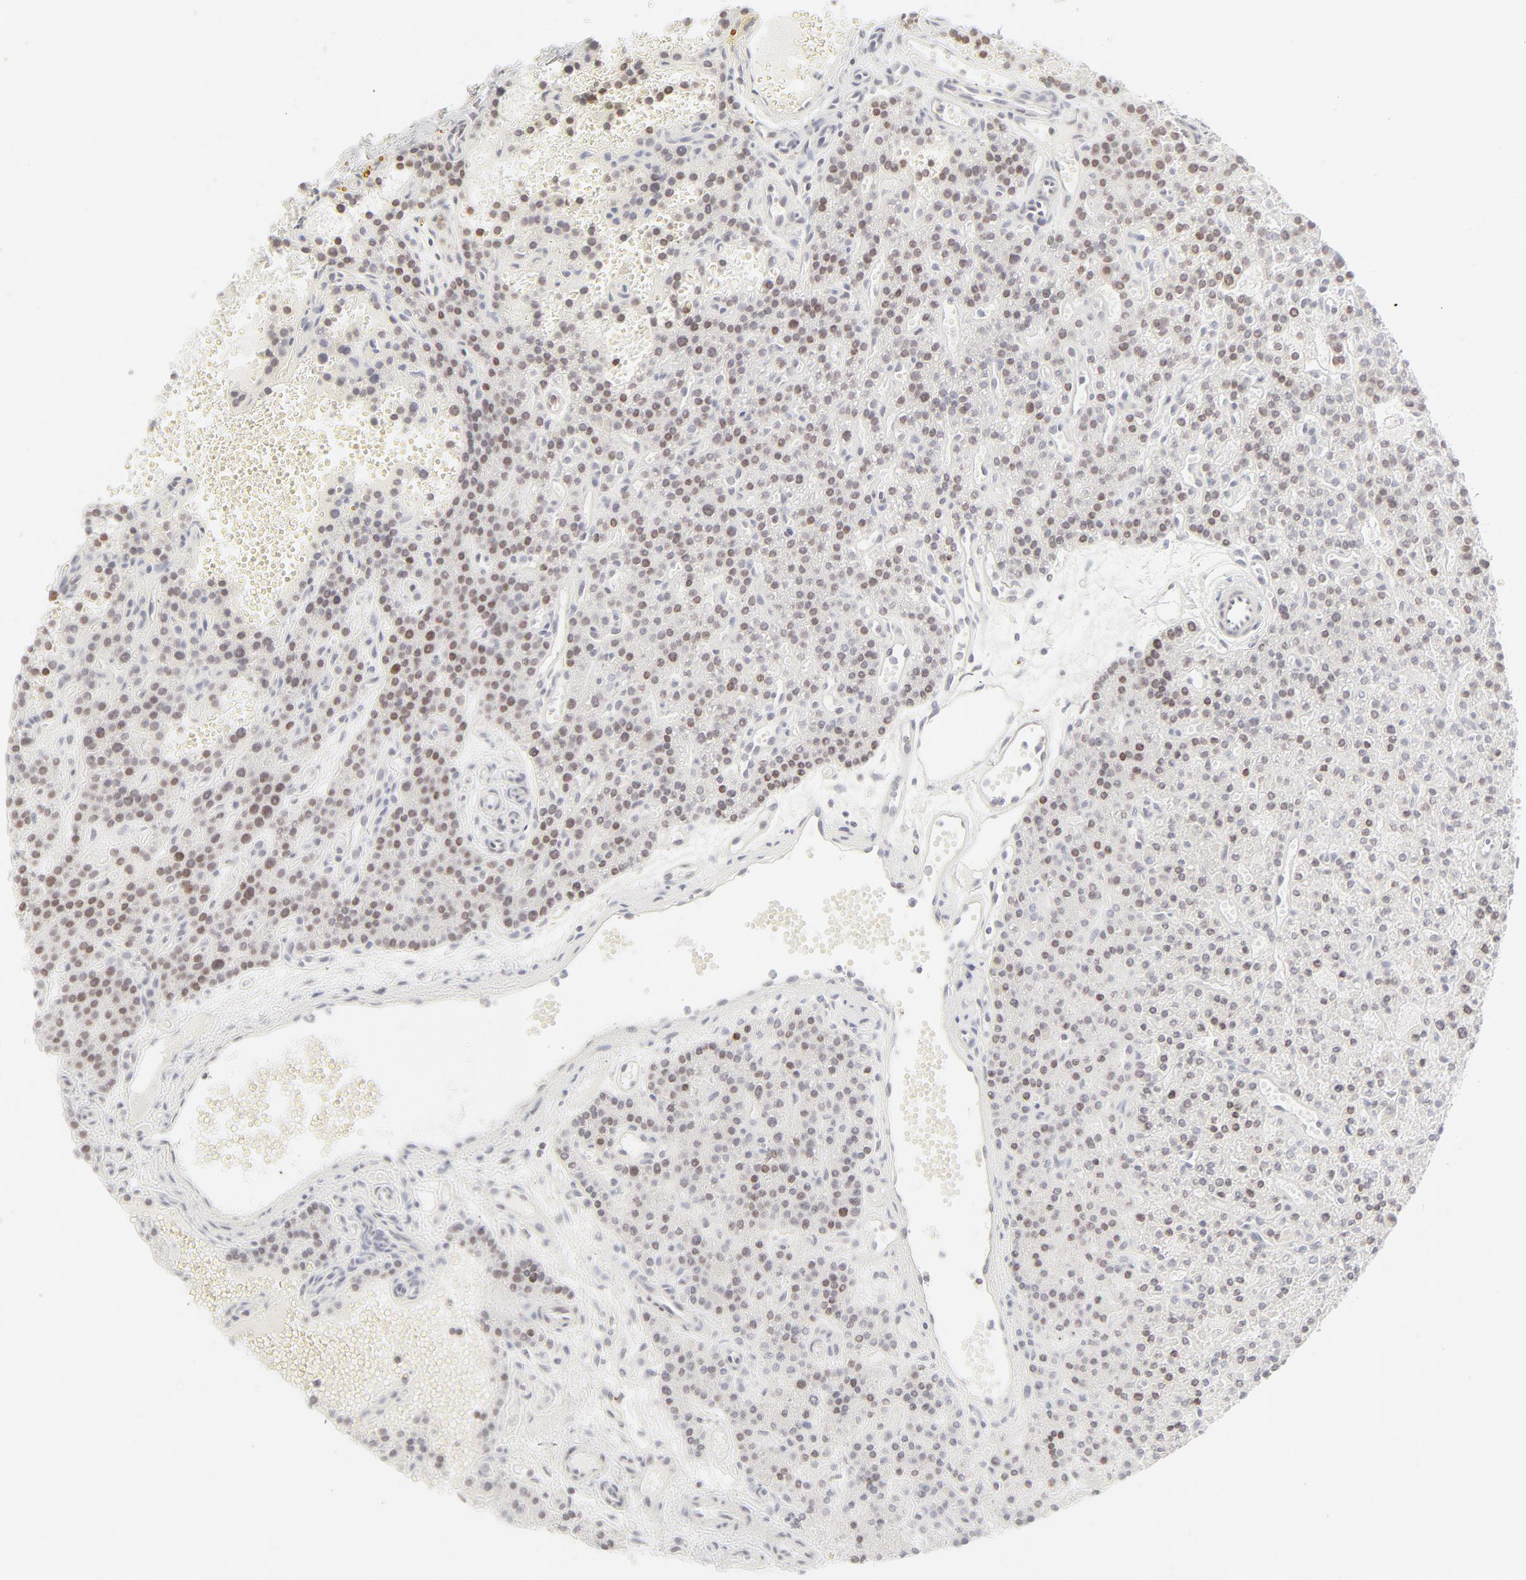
{"staining": {"intensity": "moderate", "quantity": ">75%", "location": "nuclear"}, "tissue": "parathyroid gland", "cell_type": "Glandular cells", "image_type": "normal", "snomed": [{"axis": "morphology", "description": "Normal tissue, NOS"}, {"axis": "topography", "description": "Parathyroid gland"}], "caption": "IHC photomicrograph of benign human parathyroid gland stained for a protein (brown), which demonstrates medium levels of moderate nuclear staining in approximately >75% of glandular cells.", "gene": "PRKCB", "patient": {"sex": "male", "age": 25}}